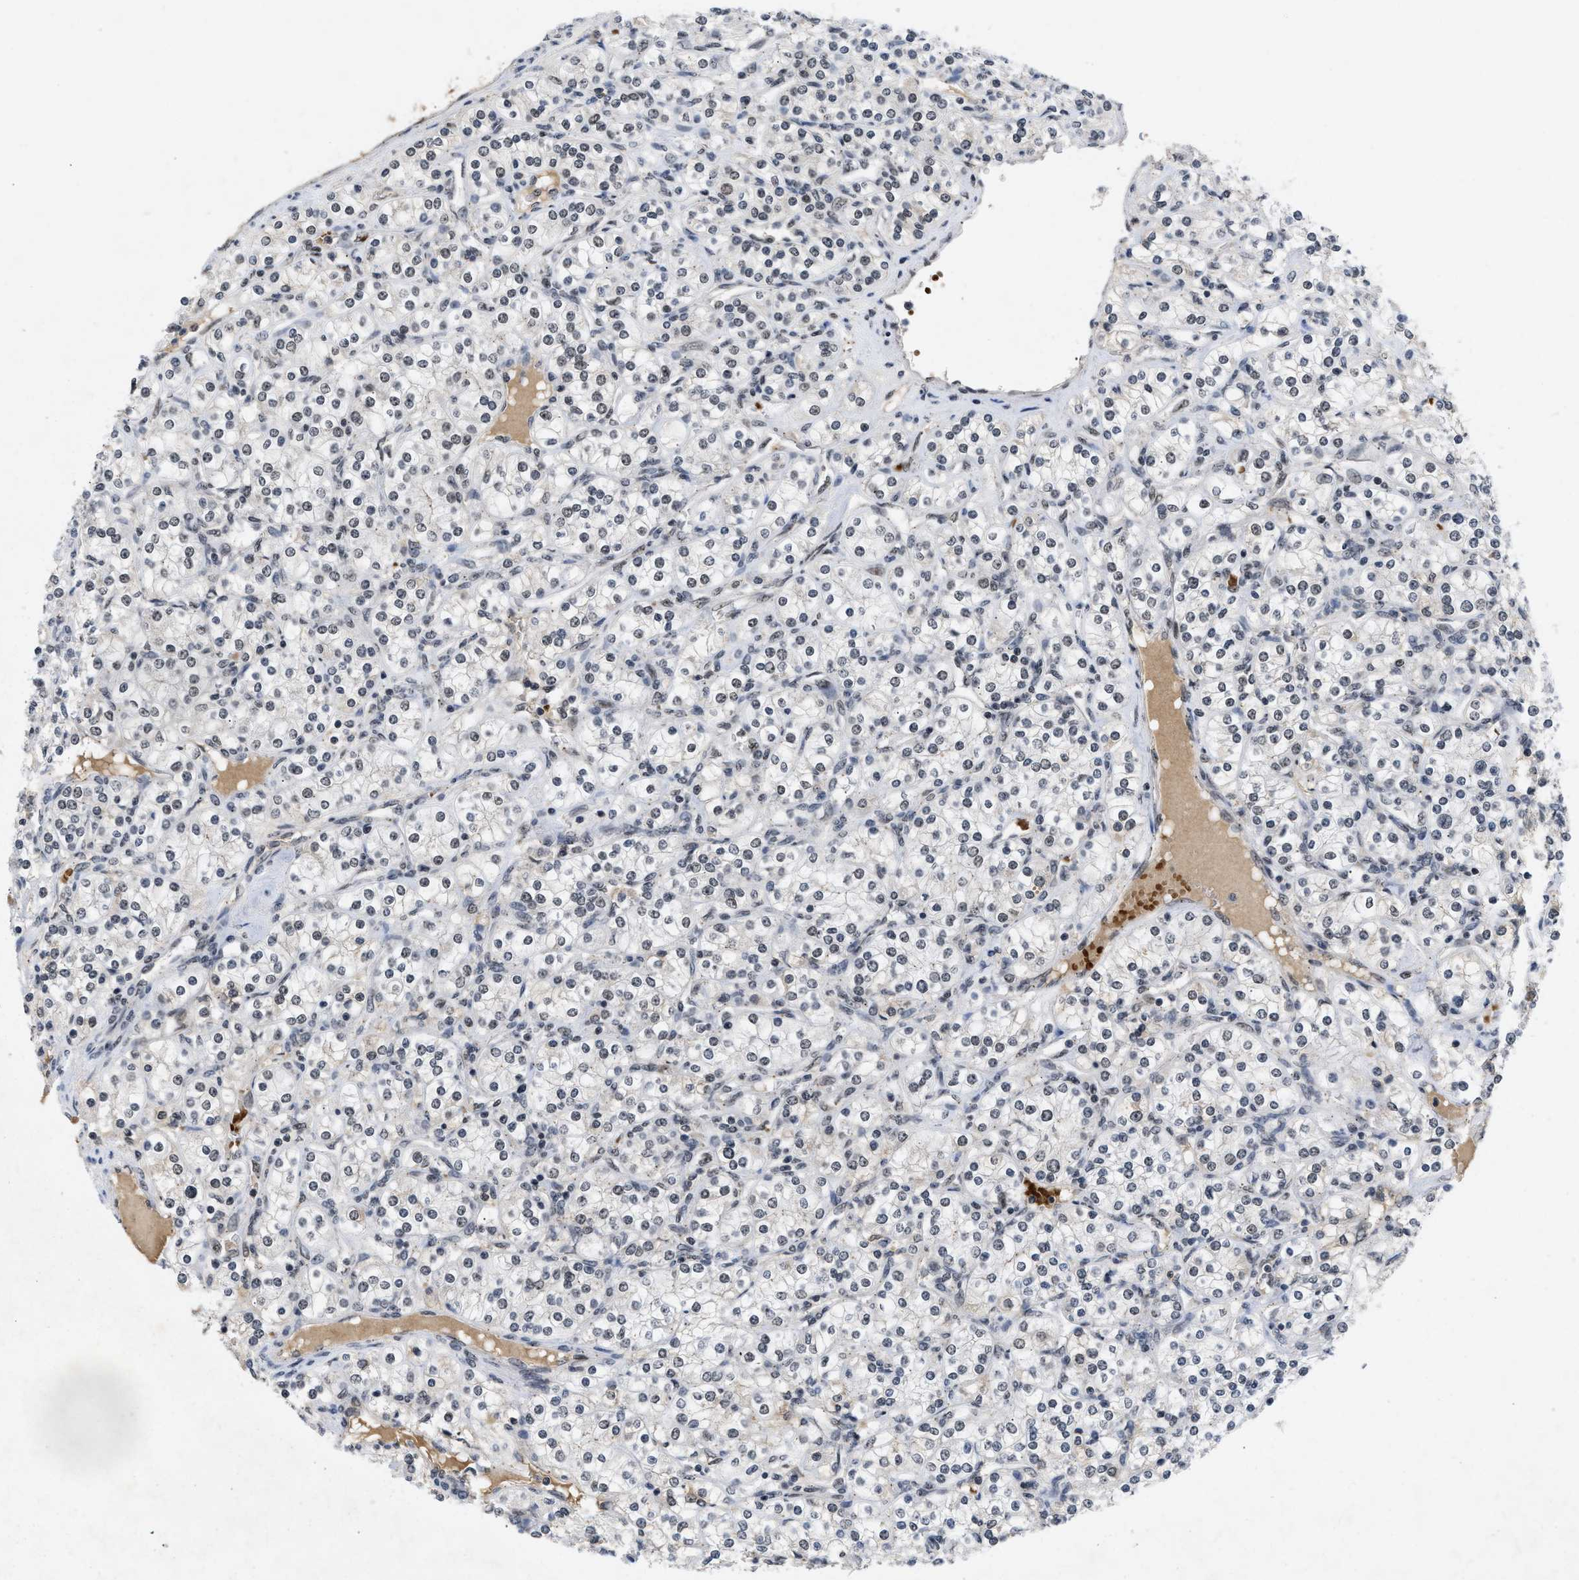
{"staining": {"intensity": "negative", "quantity": "none", "location": "none"}, "tissue": "renal cancer", "cell_type": "Tumor cells", "image_type": "cancer", "snomed": [{"axis": "morphology", "description": "Adenocarcinoma, NOS"}, {"axis": "topography", "description": "Kidney"}], "caption": "This is an immunohistochemistry (IHC) micrograph of renal cancer (adenocarcinoma). There is no staining in tumor cells.", "gene": "ZNF346", "patient": {"sex": "male", "age": 77}}